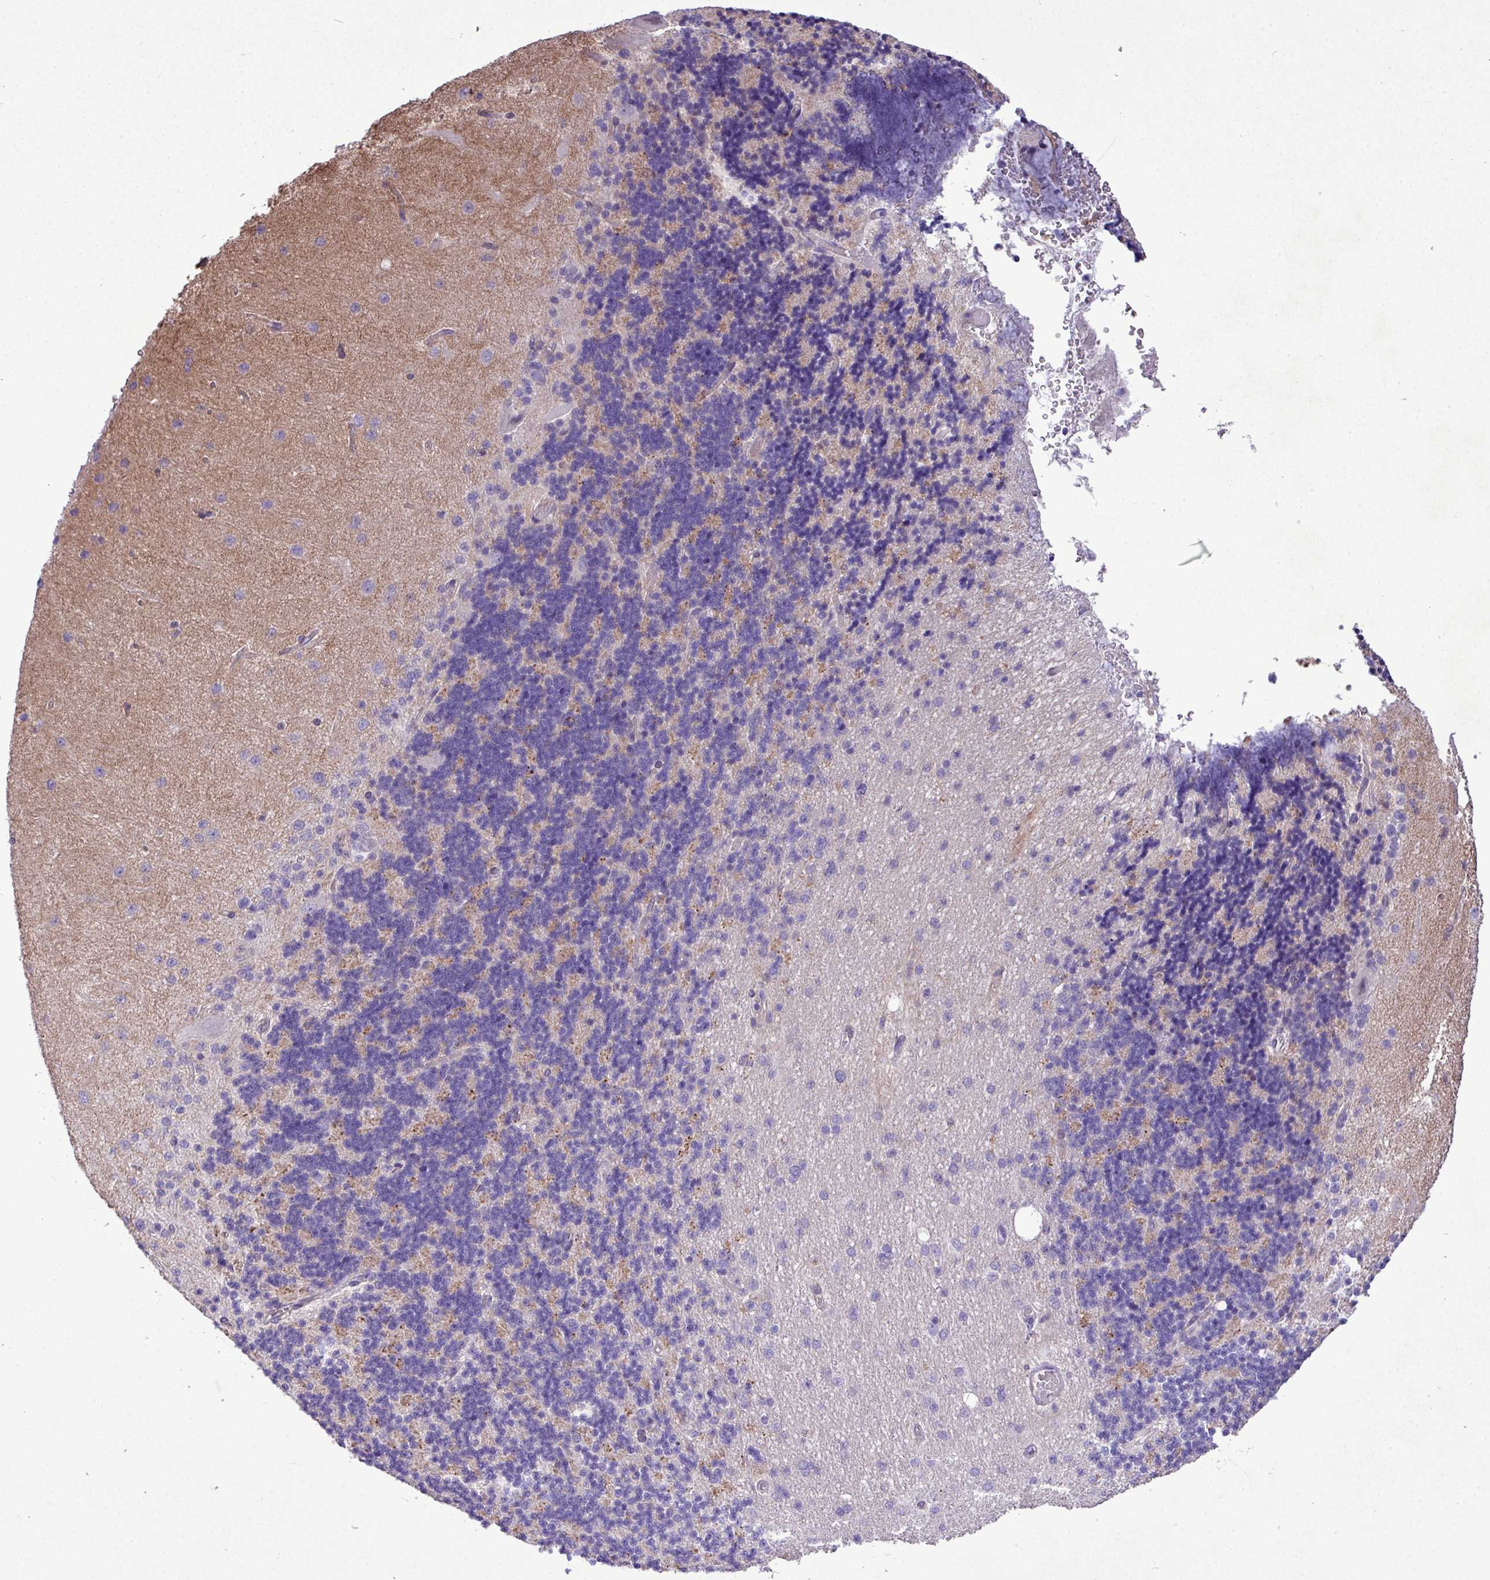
{"staining": {"intensity": "weak", "quantity": "<25%", "location": "cytoplasmic/membranous"}, "tissue": "cerebellum", "cell_type": "Cells in granular layer", "image_type": "normal", "snomed": [{"axis": "morphology", "description": "Normal tissue, NOS"}, {"axis": "topography", "description": "Cerebellum"}], "caption": "This is a histopathology image of IHC staining of benign cerebellum, which shows no positivity in cells in granular layer. (Brightfield microscopy of DAB immunohistochemistry at high magnification).", "gene": "CD248", "patient": {"sex": "female", "age": 29}}